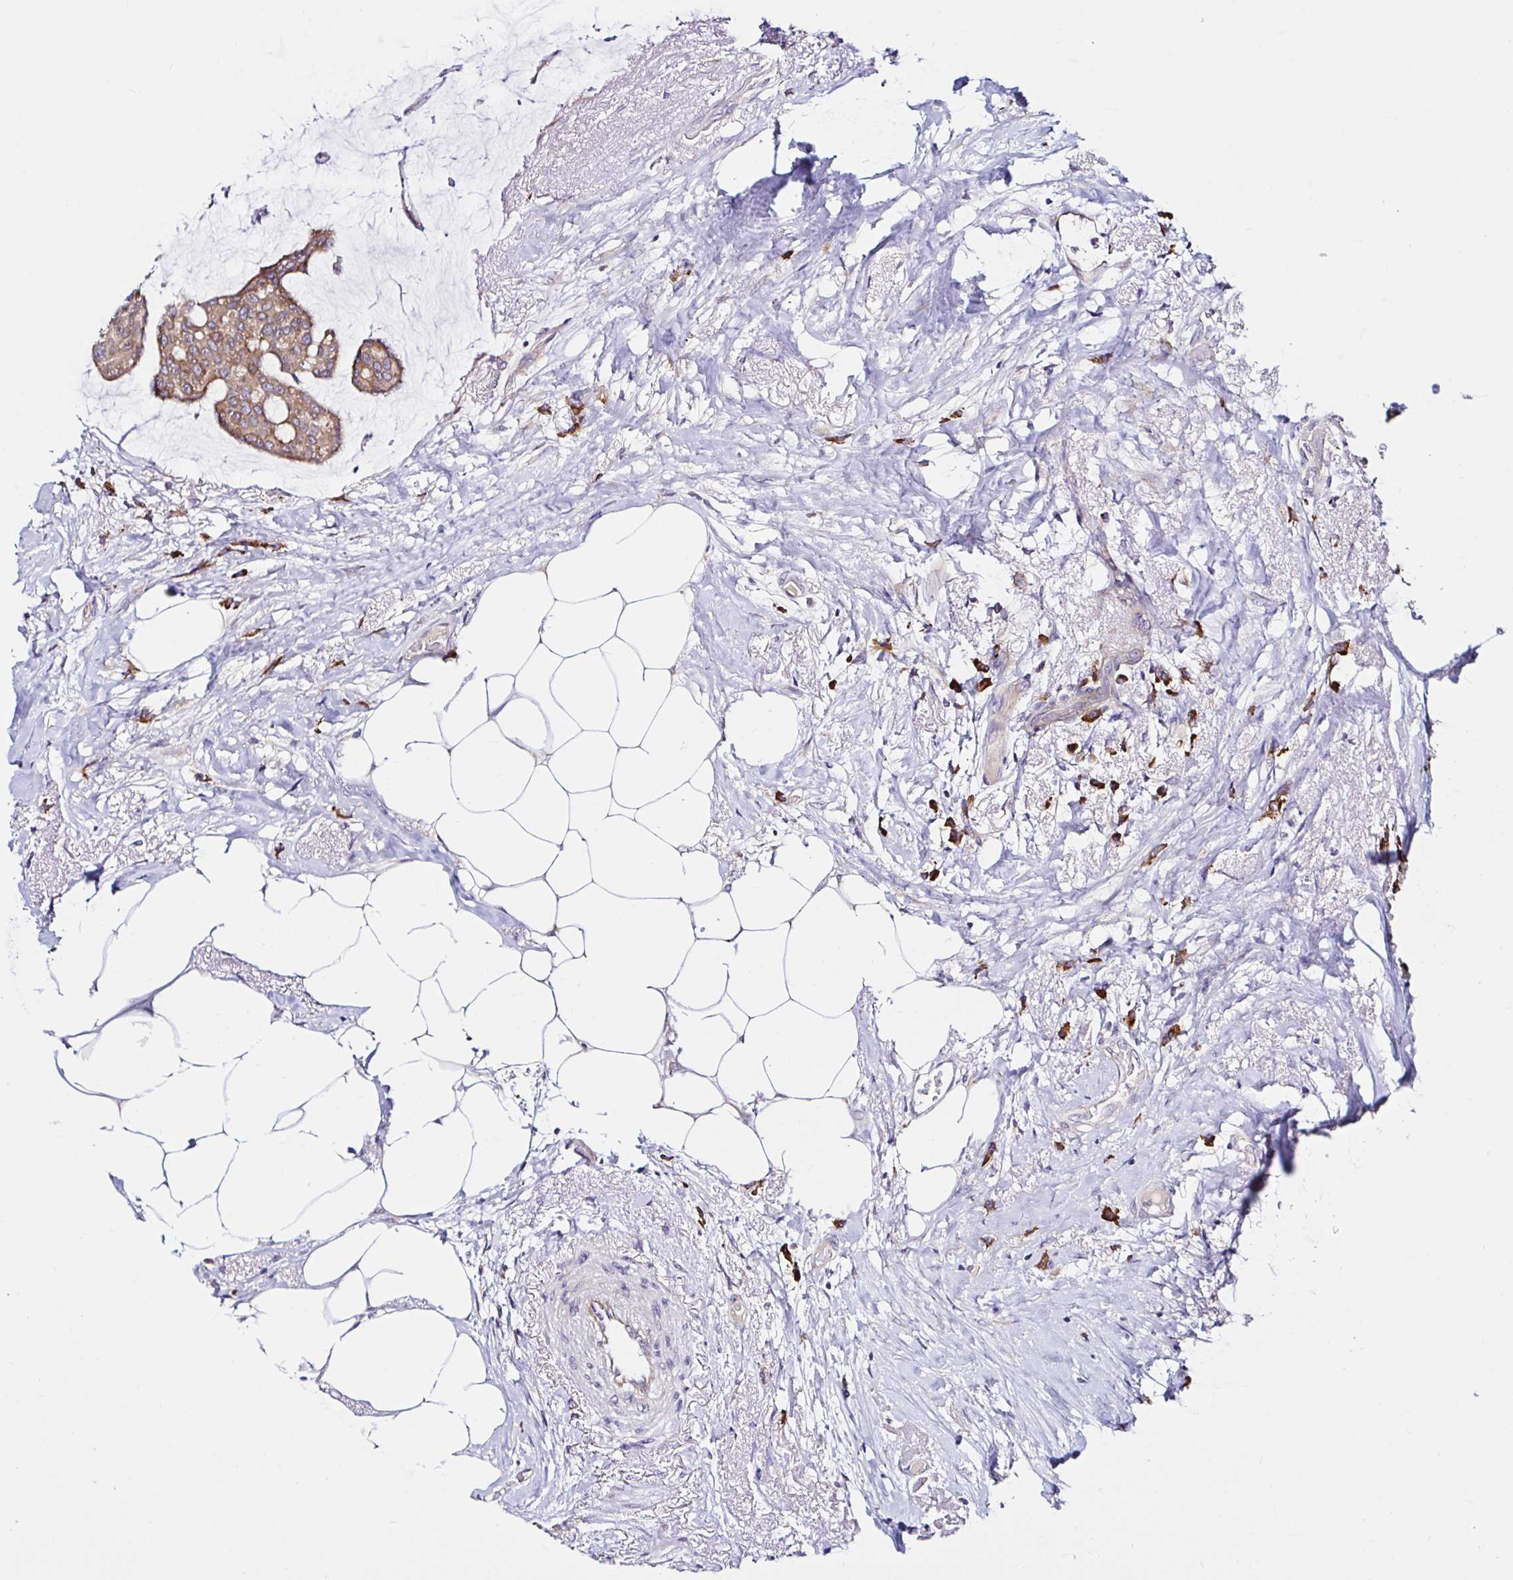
{"staining": {"intensity": "moderate", "quantity": "25%-75%", "location": "cytoplasmic/membranous"}, "tissue": "breast cancer", "cell_type": "Tumor cells", "image_type": "cancer", "snomed": [{"axis": "morphology", "description": "Duct carcinoma"}, {"axis": "topography", "description": "Breast"}], "caption": "Moderate cytoplasmic/membranous expression is appreciated in about 25%-75% of tumor cells in breast invasive ductal carcinoma.", "gene": "VSIG2", "patient": {"sex": "female", "age": 91}}